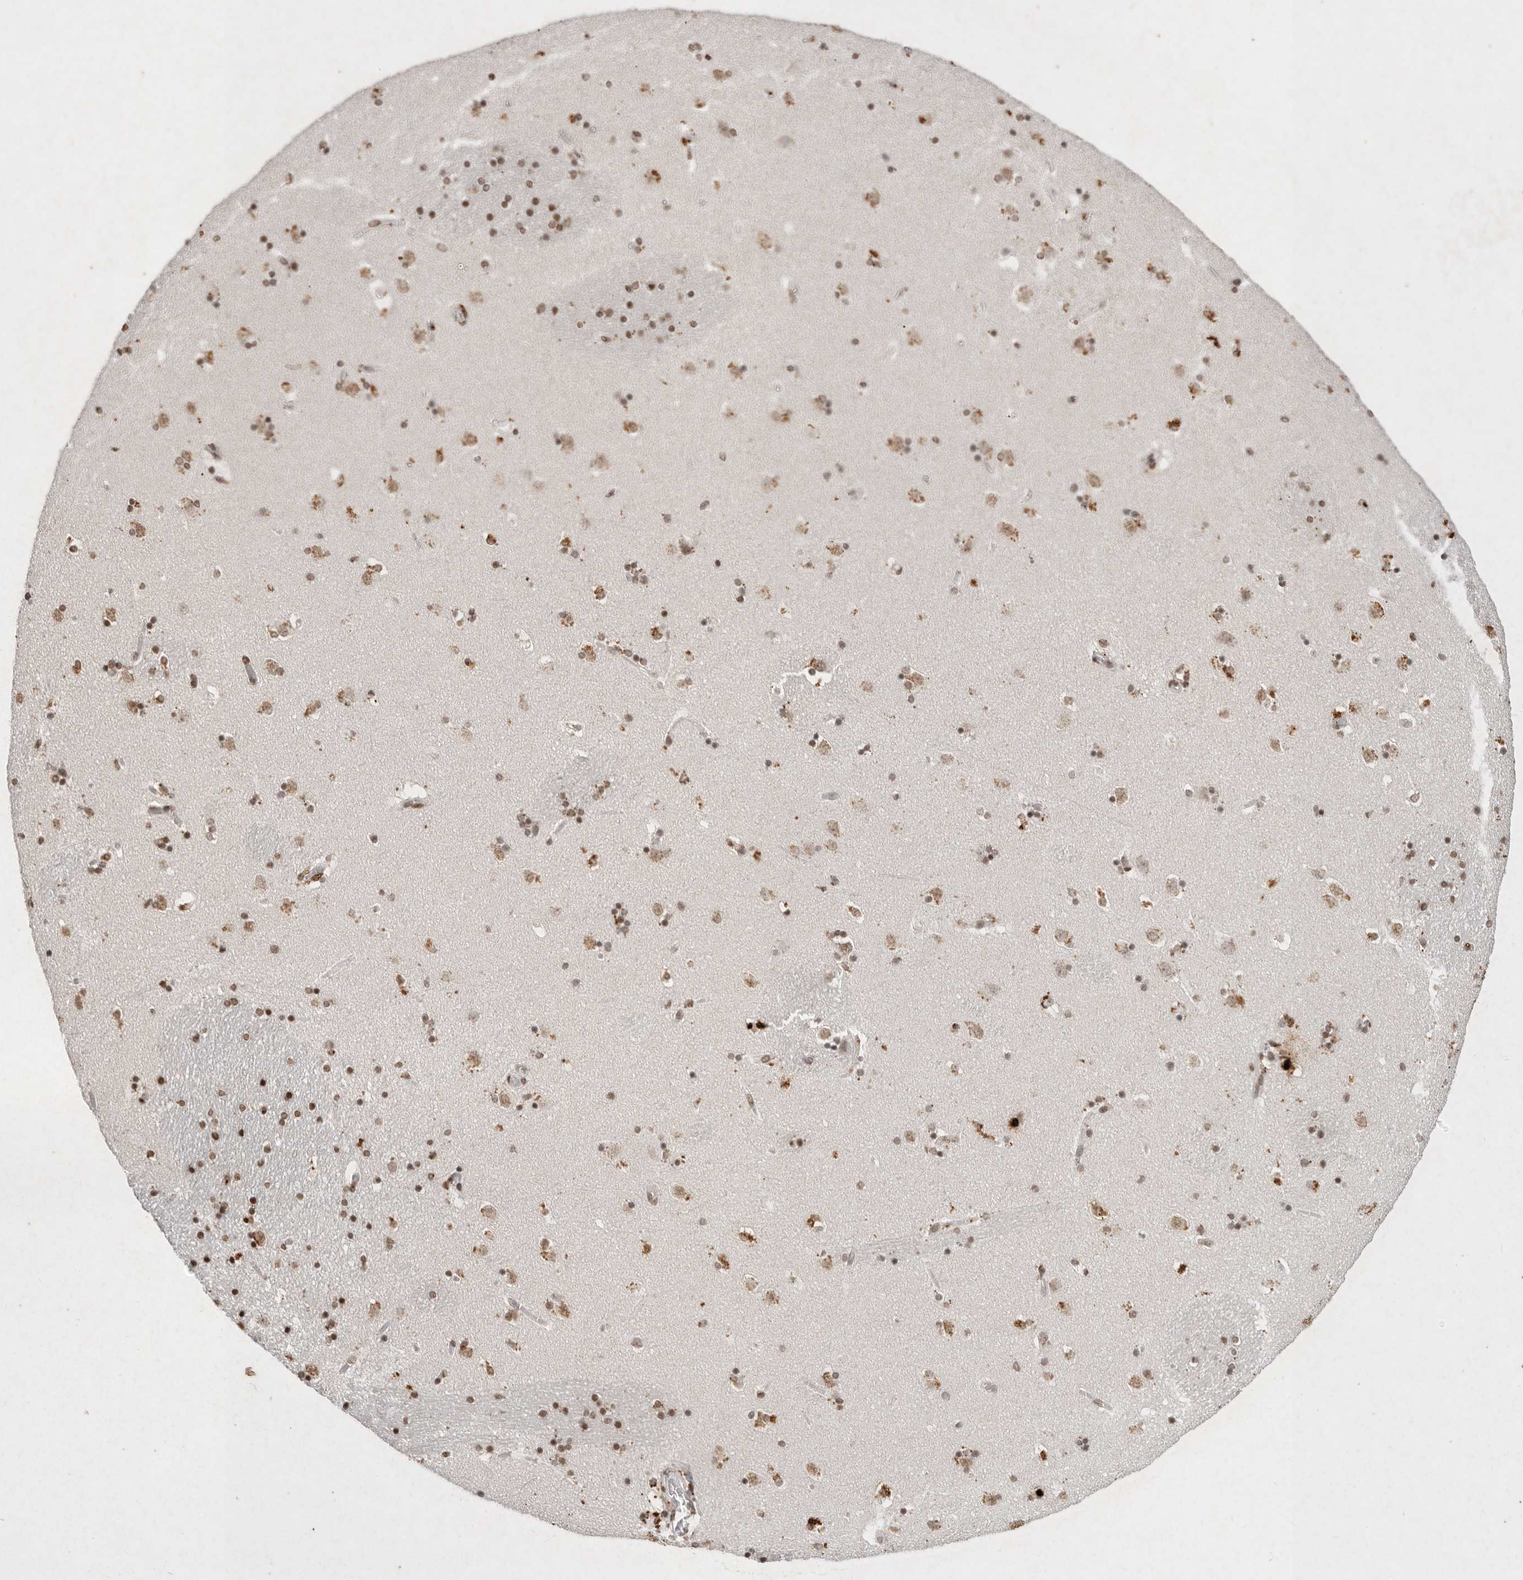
{"staining": {"intensity": "strong", "quantity": "25%-75%", "location": "cytoplasmic/membranous,nuclear"}, "tissue": "caudate", "cell_type": "Glial cells", "image_type": "normal", "snomed": [{"axis": "morphology", "description": "Normal tissue, NOS"}, {"axis": "topography", "description": "Lateral ventricle wall"}], "caption": "IHC (DAB (3,3'-diaminobenzidine)) staining of benign human caudate exhibits strong cytoplasmic/membranous,nuclear protein staining in approximately 25%-75% of glial cells.", "gene": "NKX3", "patient": {"sex": "male", "age": 45}}